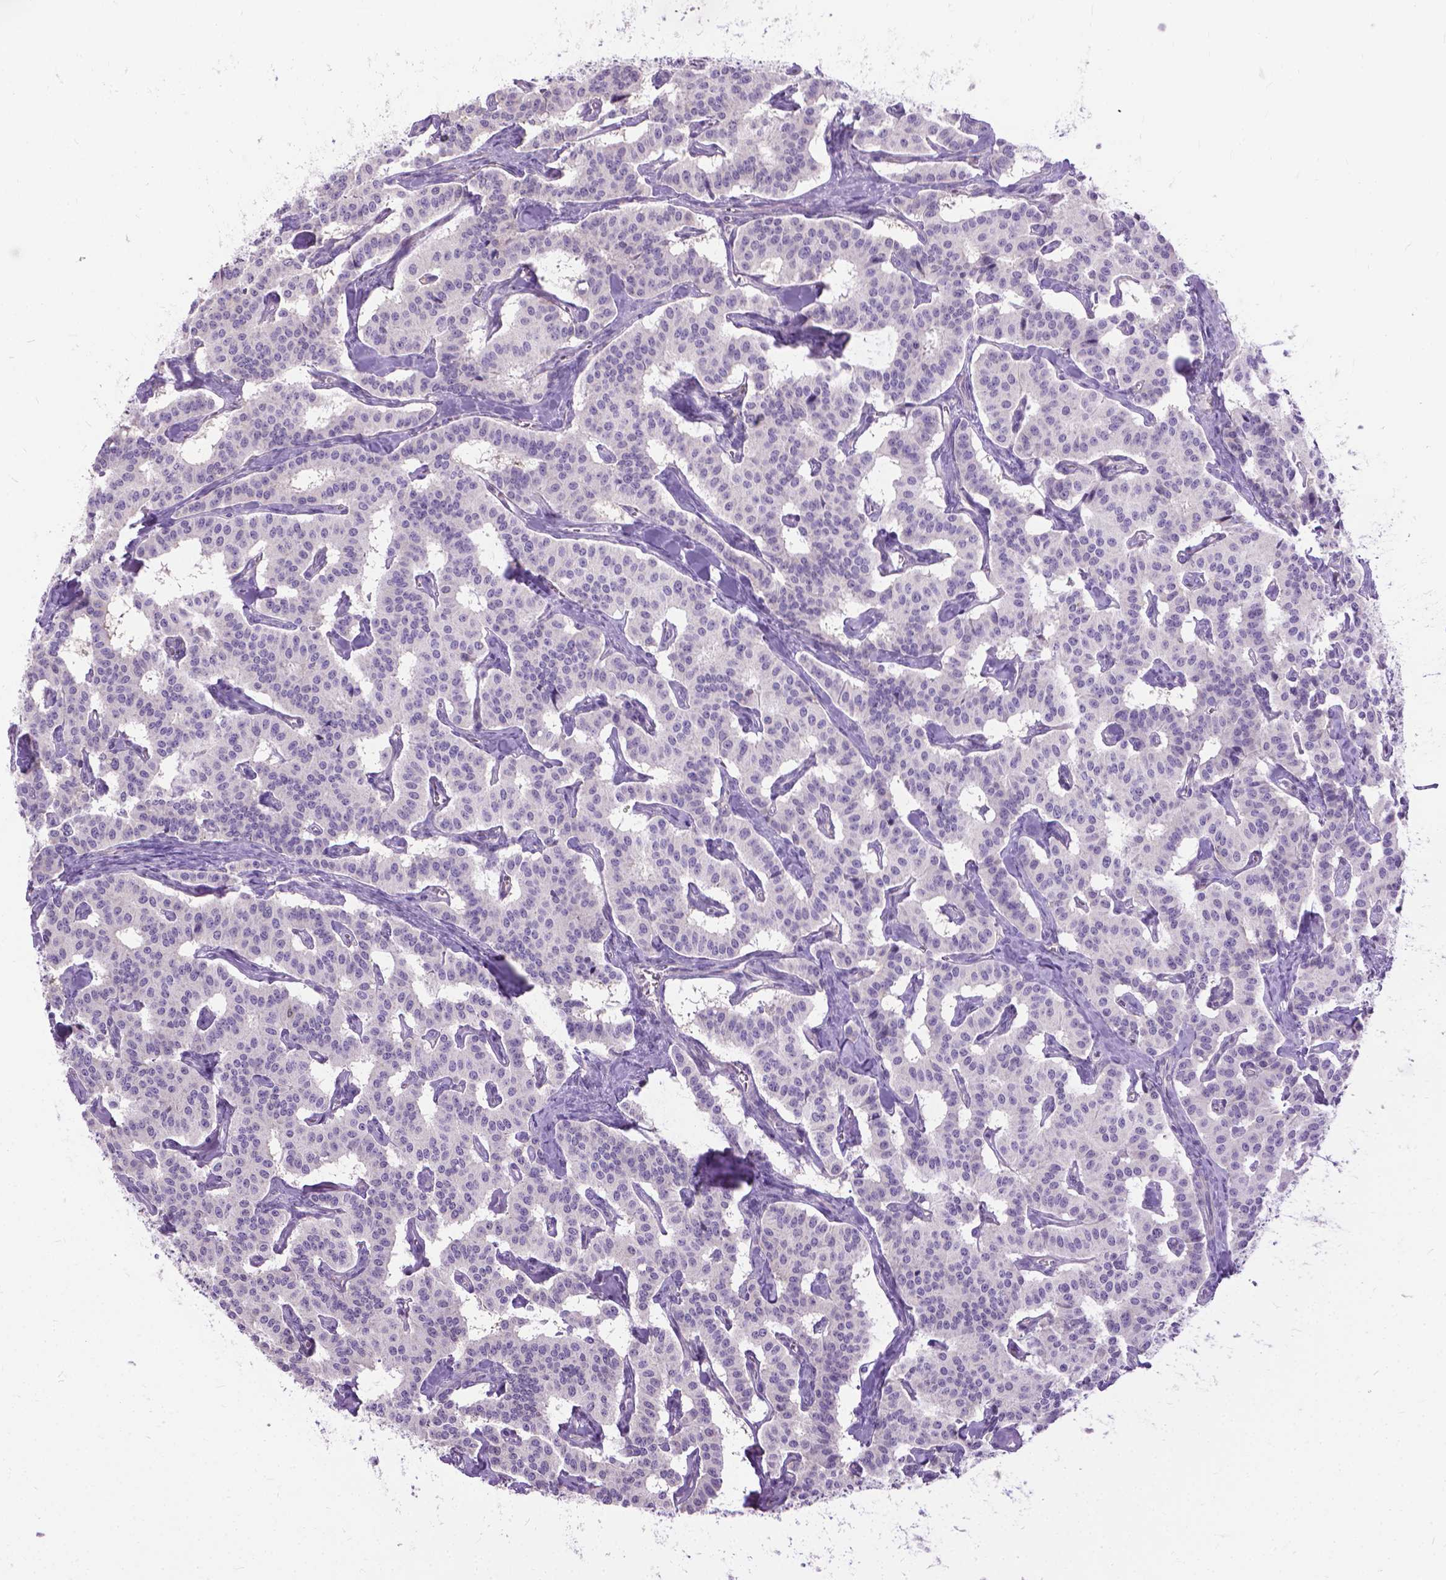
{"staining": {"intensity": "negative", "quantity": "none", "location": "none"}, "tissue": "carcinoid", "cell_type": "Tumor cells", "image_type": "cancer", "snomed": [{"axis": "morphology", "description": "Carcinoid, malignant, NOS"}, {"axis": "topography", "description": "Lung"}], "caption": "IHC of human carcinoid displays no staining in tumor cells. (DAB IHC, high magnification).", "gene": "JAK3", "patient": {"sex": "female", "age": 46}}